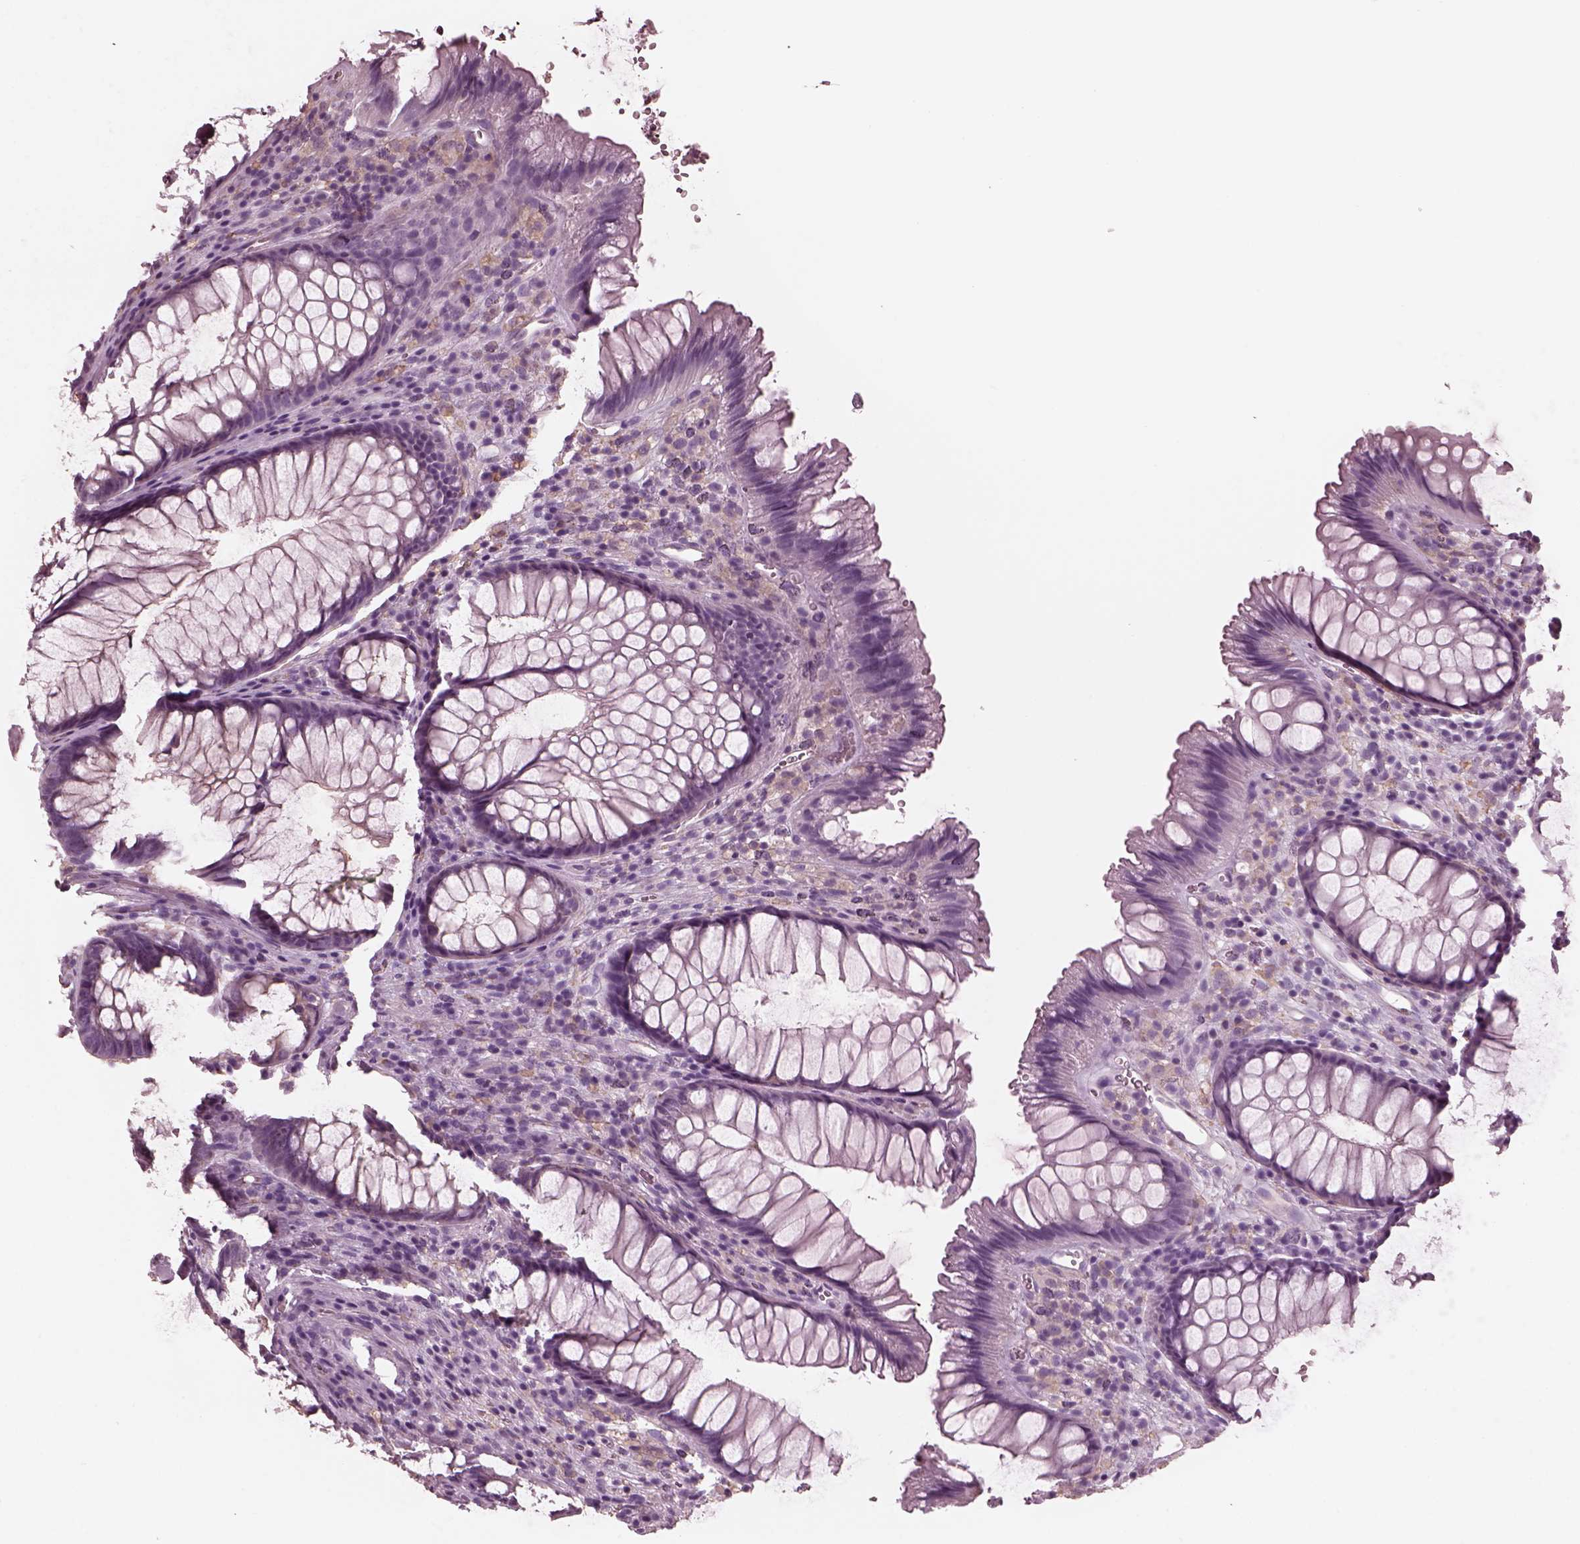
{"staining": {"intensity": "negative", "quantity": "none", "location": "none"}, "tissue": "rectum", "cell_type": "Glandular cells", "image_type": "normal", "snomed": [{"axis": "morphology", "description": "Normal tissue, NOS"}, {"axis": "topography", "description": "Smooth muscle"}, {"axis": "topography", "description": "Rectum"}], "caption": "Protein analysis of unremarkable rectum reveals no significant positivity in glandular cells.", "gene": "CGA", "patient": {"sex": "male", "age": 53}}